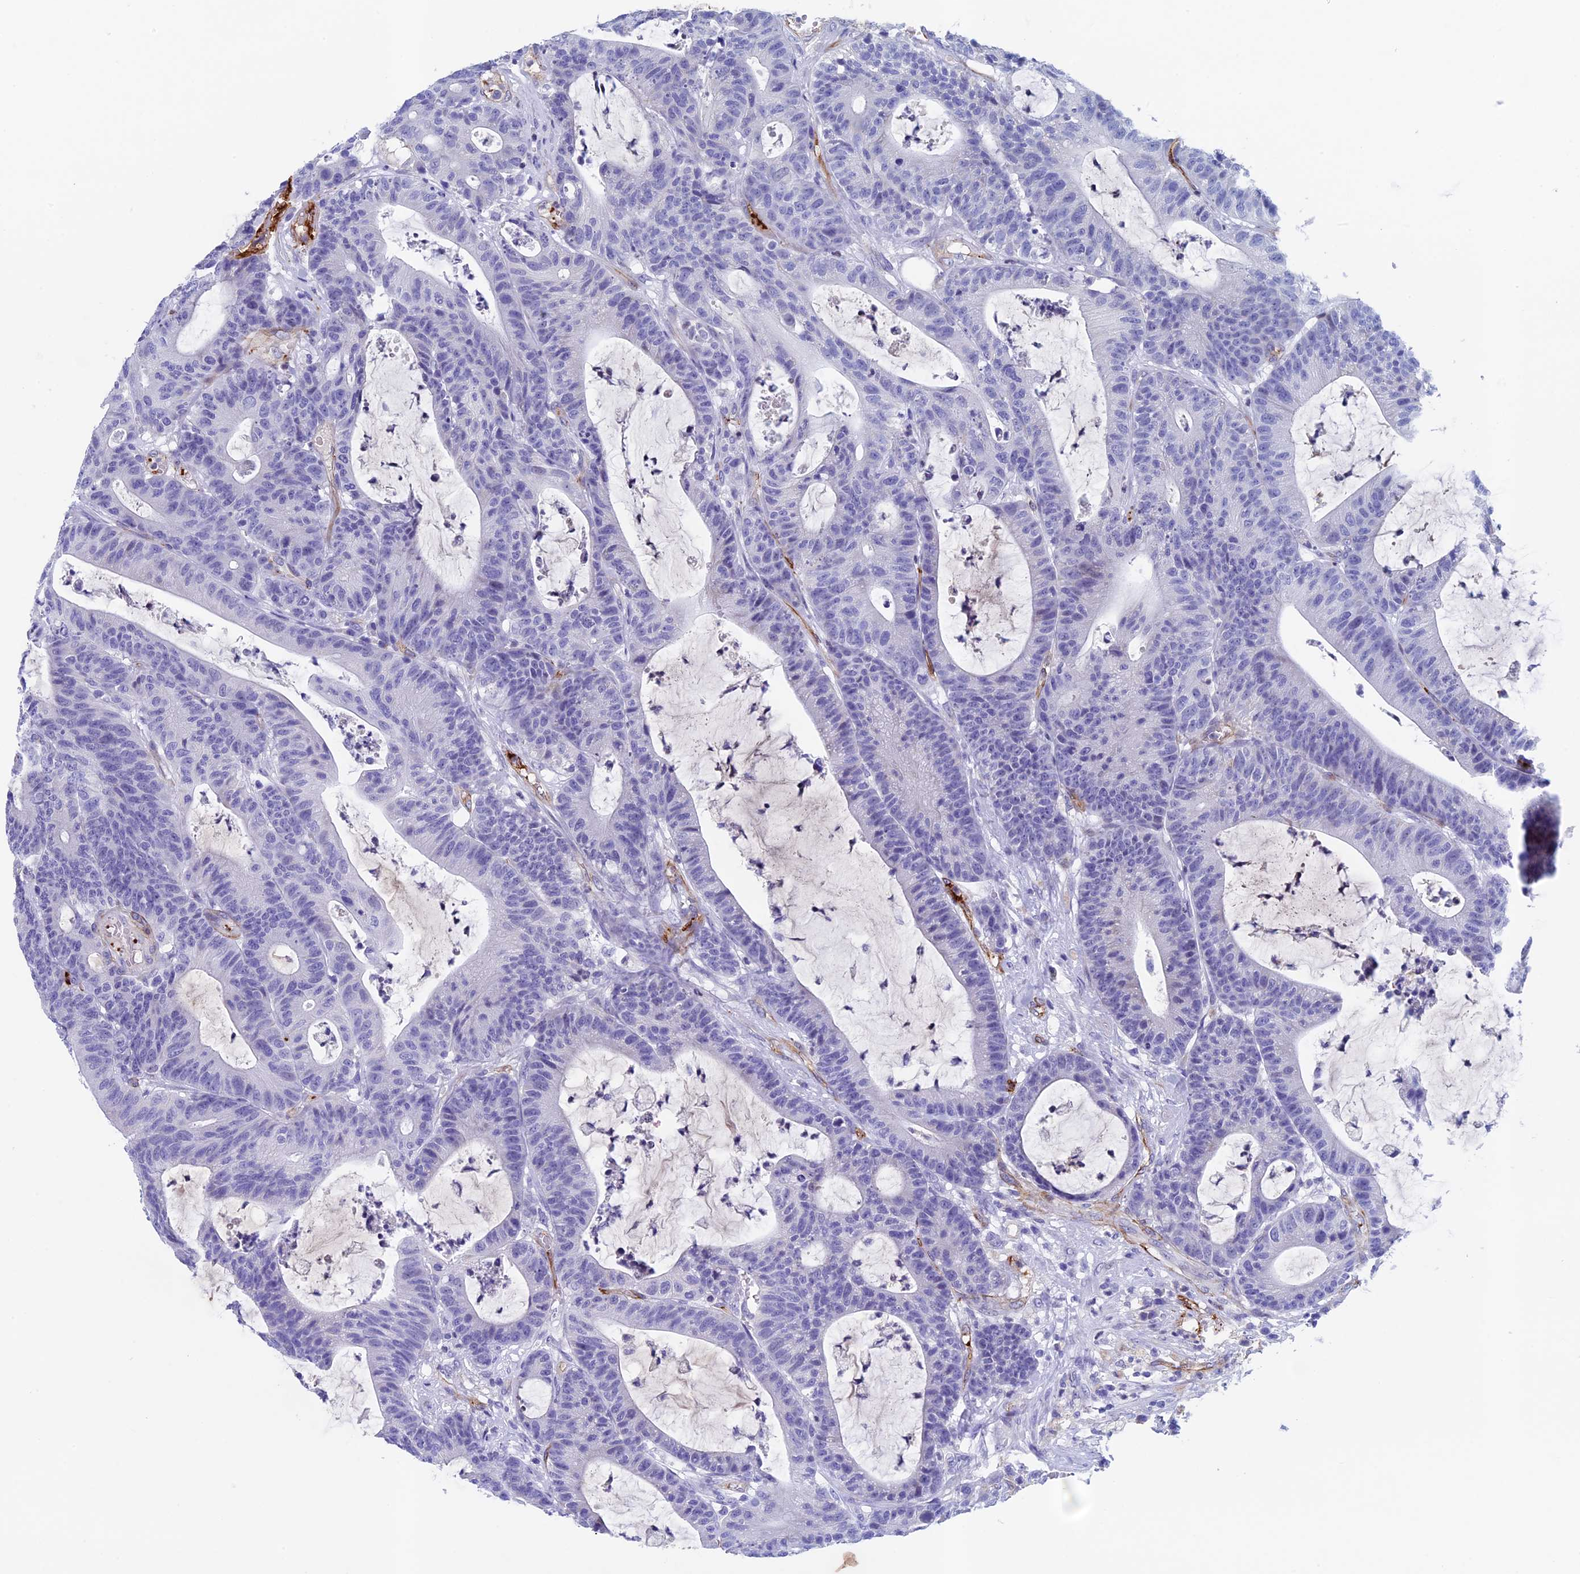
{"staining": {"intensity": "negative", "quantity": "none", "location": "none"}, "tissue": "colorectal cancer", "cell_type": "Tumor cells", "image_type": "cancer", "snomed": [{"axis": "morphology", "description": "Adenocarcinoma, NOS"}, {"axis": "topography", "description": "Colon"}], "caption": "A micrograph of adenocarcinoma (colorectal) stained for a protein shows no brown staining in tumor cells.", "gene": "INSYN1", "patient": {"sex": "female", "age": 84}}